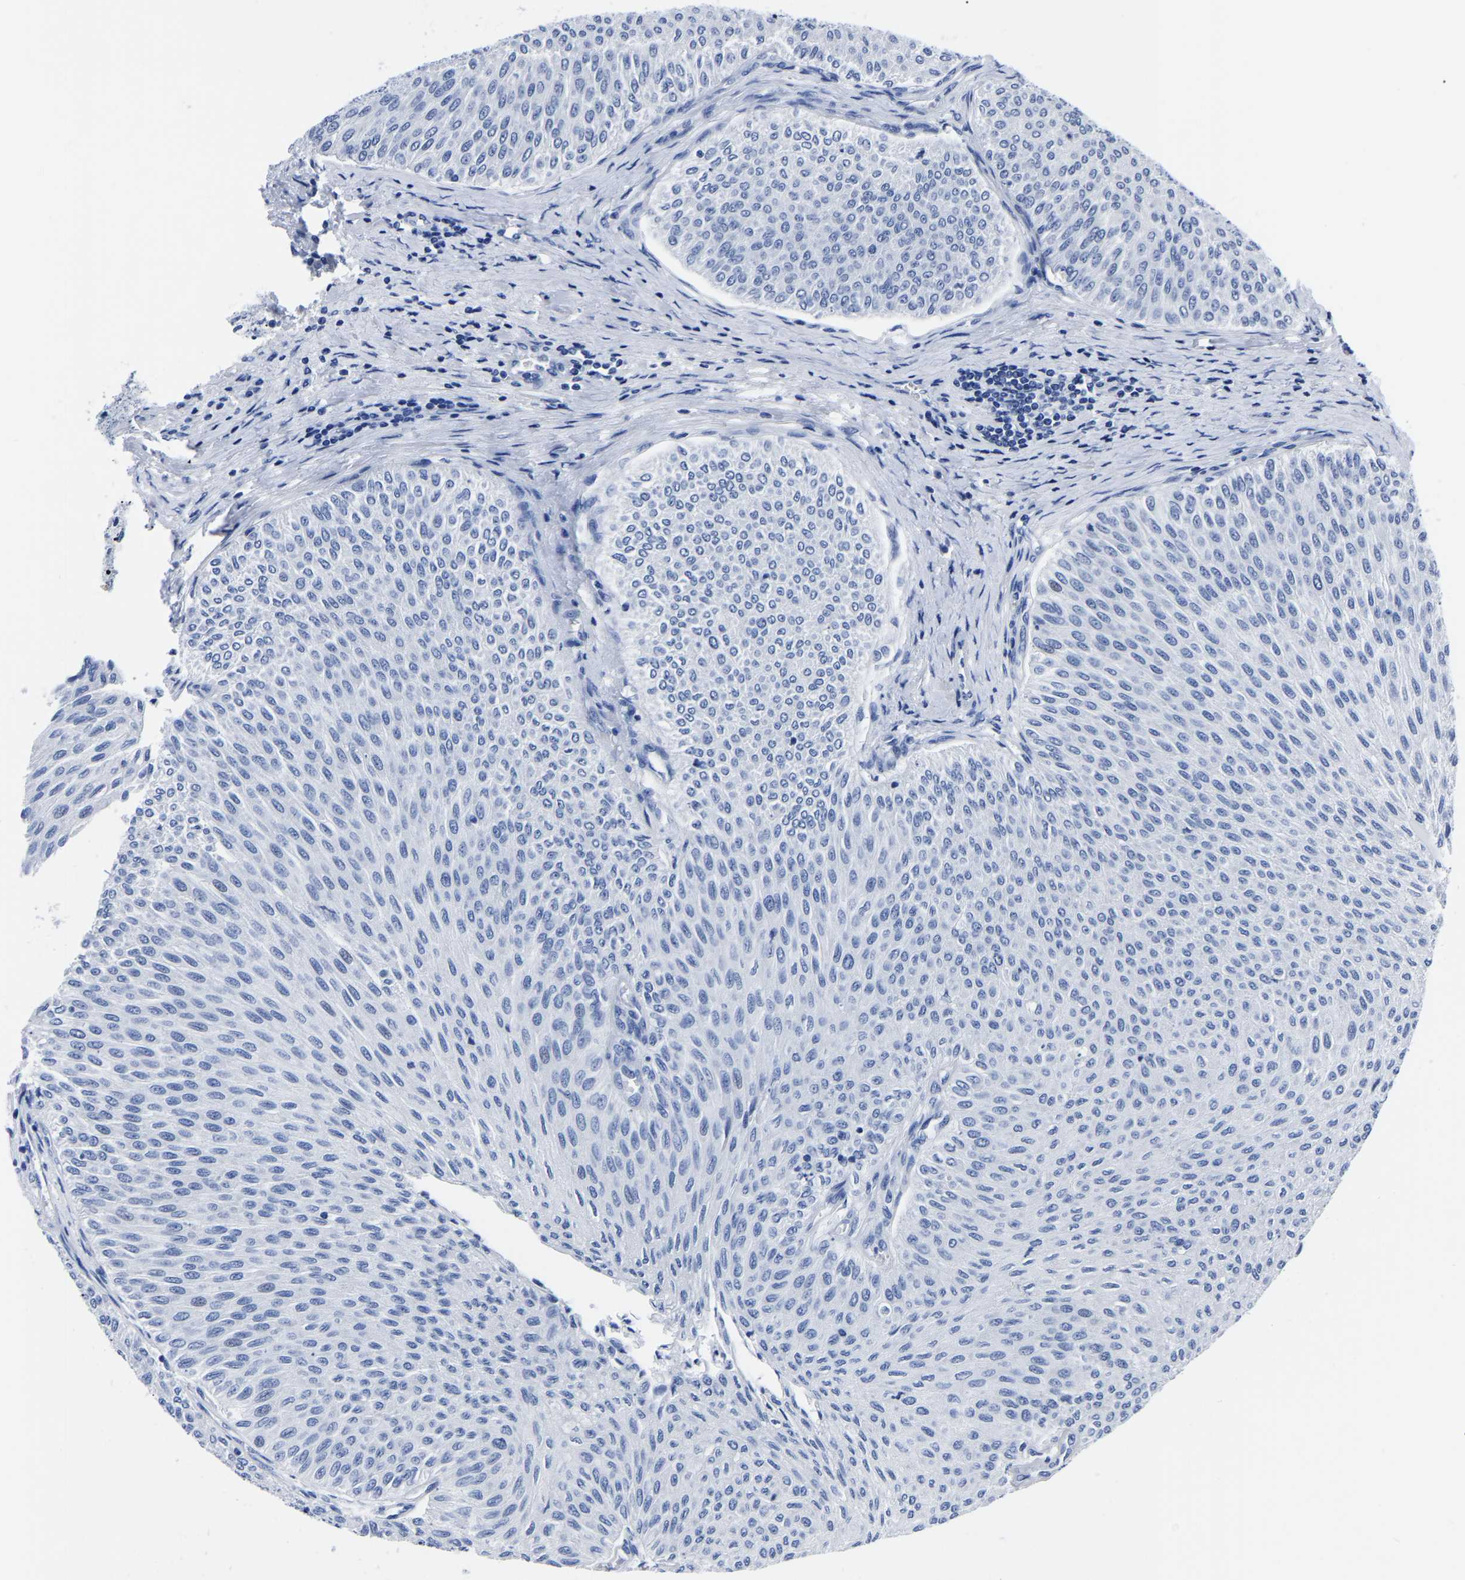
{"staining": {"intensity": "negative", "quantity": "none", "location": "none"}, "tissue": "urothelial cancer", "cell_type": "Tumor cells", "image_type": "cancer", "snomed": [{"axis": "morphology", "description": "Urothelial carcinoma, Low grade"}, {"axis": "topography", "description": "Urinary bladder"}], "caption": "Immunohistochemical staining of human urothelial cancer displays no significant positivity in tumor cells.", "gene": "IMPG2", "patient": {"sex": "male", "age": 78}}